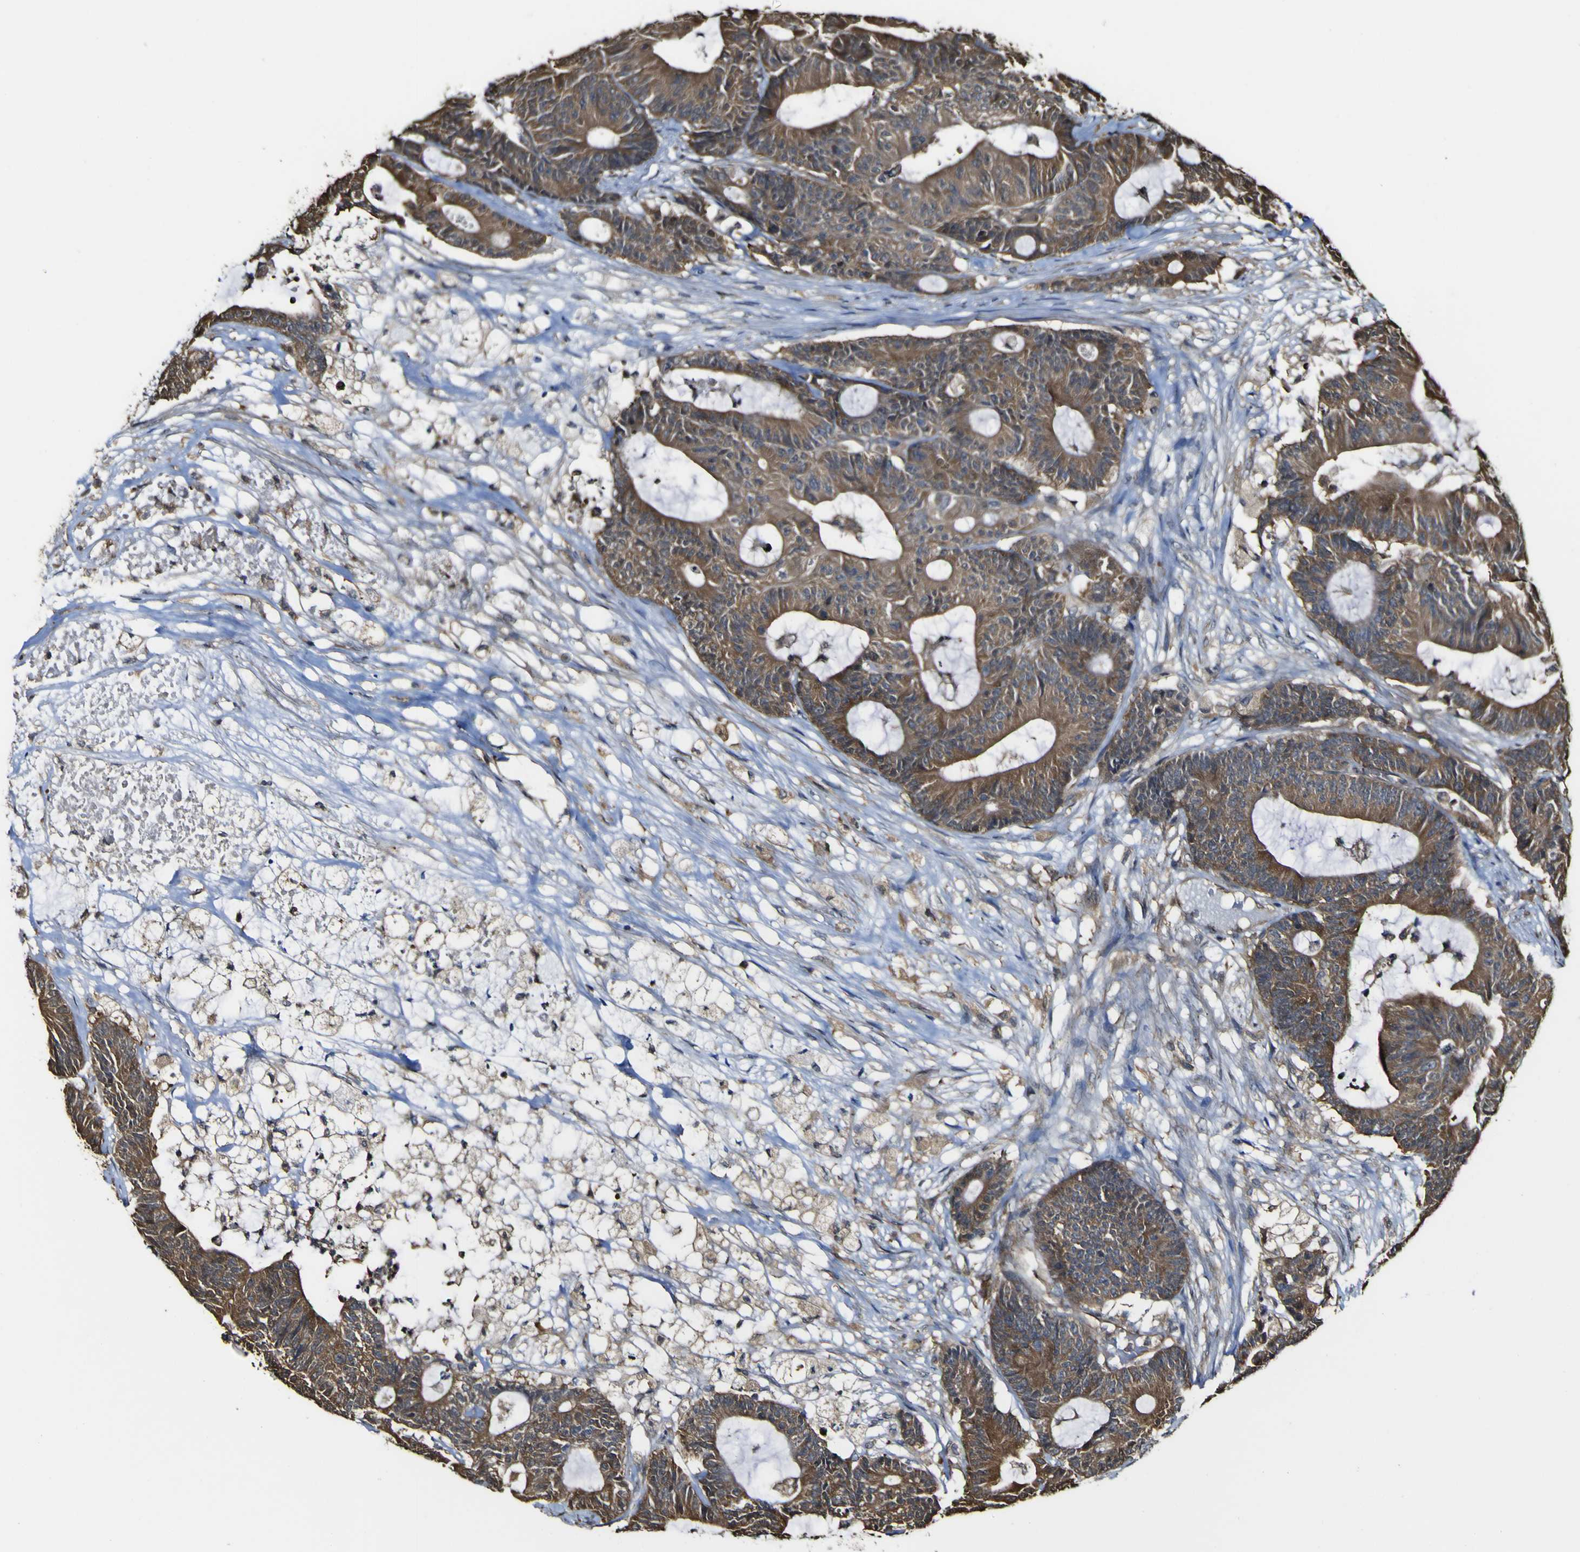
{"staining": {"intensity": "moderate", "quantity": ">75%", "location": "cytoplasmic/membranous"}, "tissue": "colorectal cancer", "cell_type": "Tumor cells", "image_type": "cancer", "snomed": [{"axis": "morphology", "description": "Adenocarcinoma, NOS"}, {"axis": "topography", "description": "Colon"}], "caption": "Immunohistochemistry micrograph of human colorectal adenocarcinoma stained for a protein (brown), which displays medium levels of moderate cytoplasmic/membranous staining in approximately >75% of tumor cells.", "gene": "PTPRR", "patient": {"sex": "female", "age": 84}}